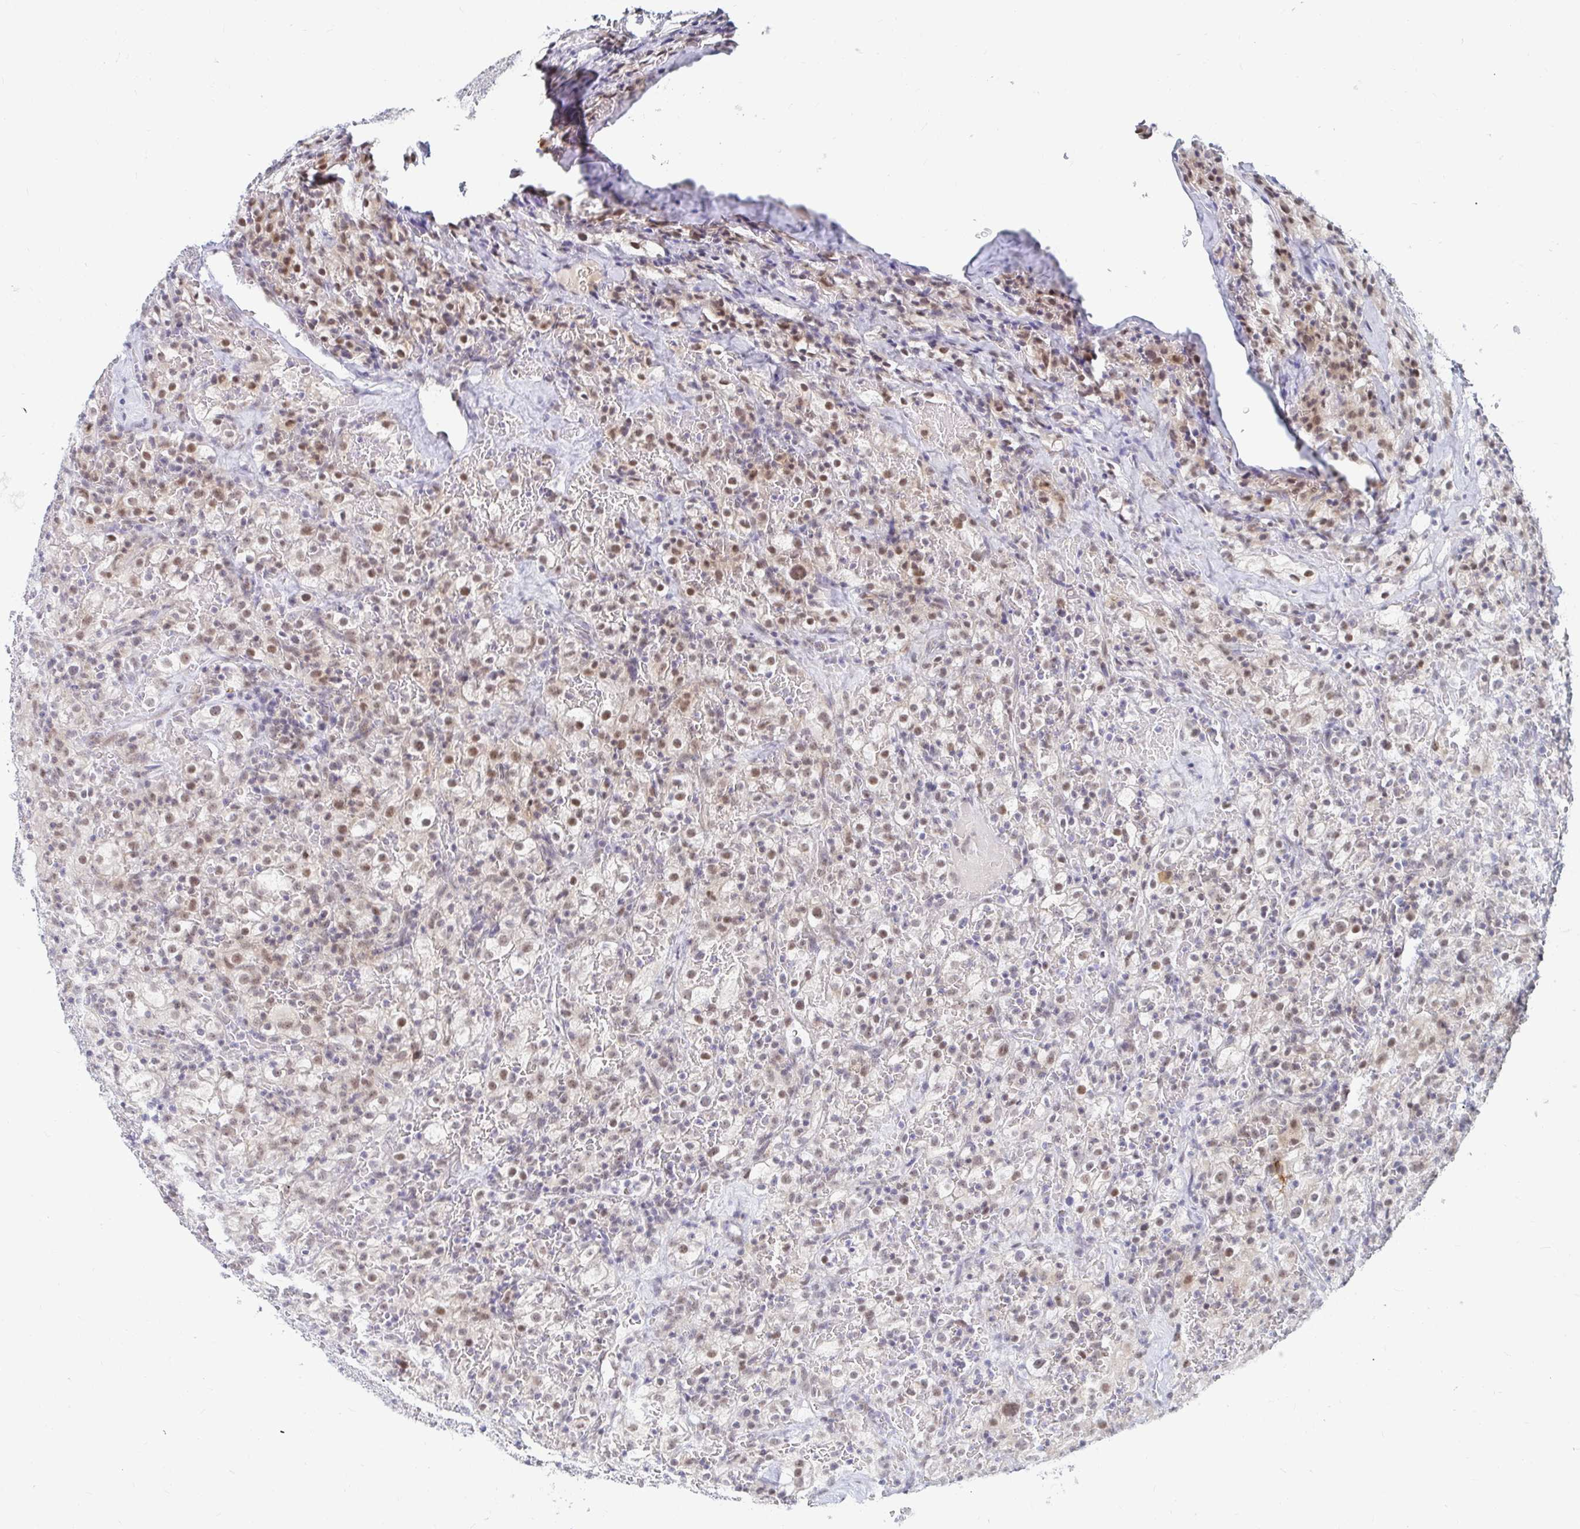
{"staining": {"intensity": "moderate", "quantity": ">75%", "location": "nuclear"}, "tissue": "renal cancer", "cell_type": "Tumor cells", "image_type": "cancer", "snomed": [{"axis": "morphology", "description": "Adenocarcinoma, NOS"}, {"axis": "topography", "description": "Kidney"}], "caption": "A medium amount of moderate nuclear positivity is present in about >75% of tumor cells in renal cancer (adenocarcinoma) tissue. The staining was performed using DAB, with brown indicating positive protein expression. Nuclei are stained blue with hematoxylin.", "gene": "COL28A1", "patient": {"sex": "female", "age": 74}}